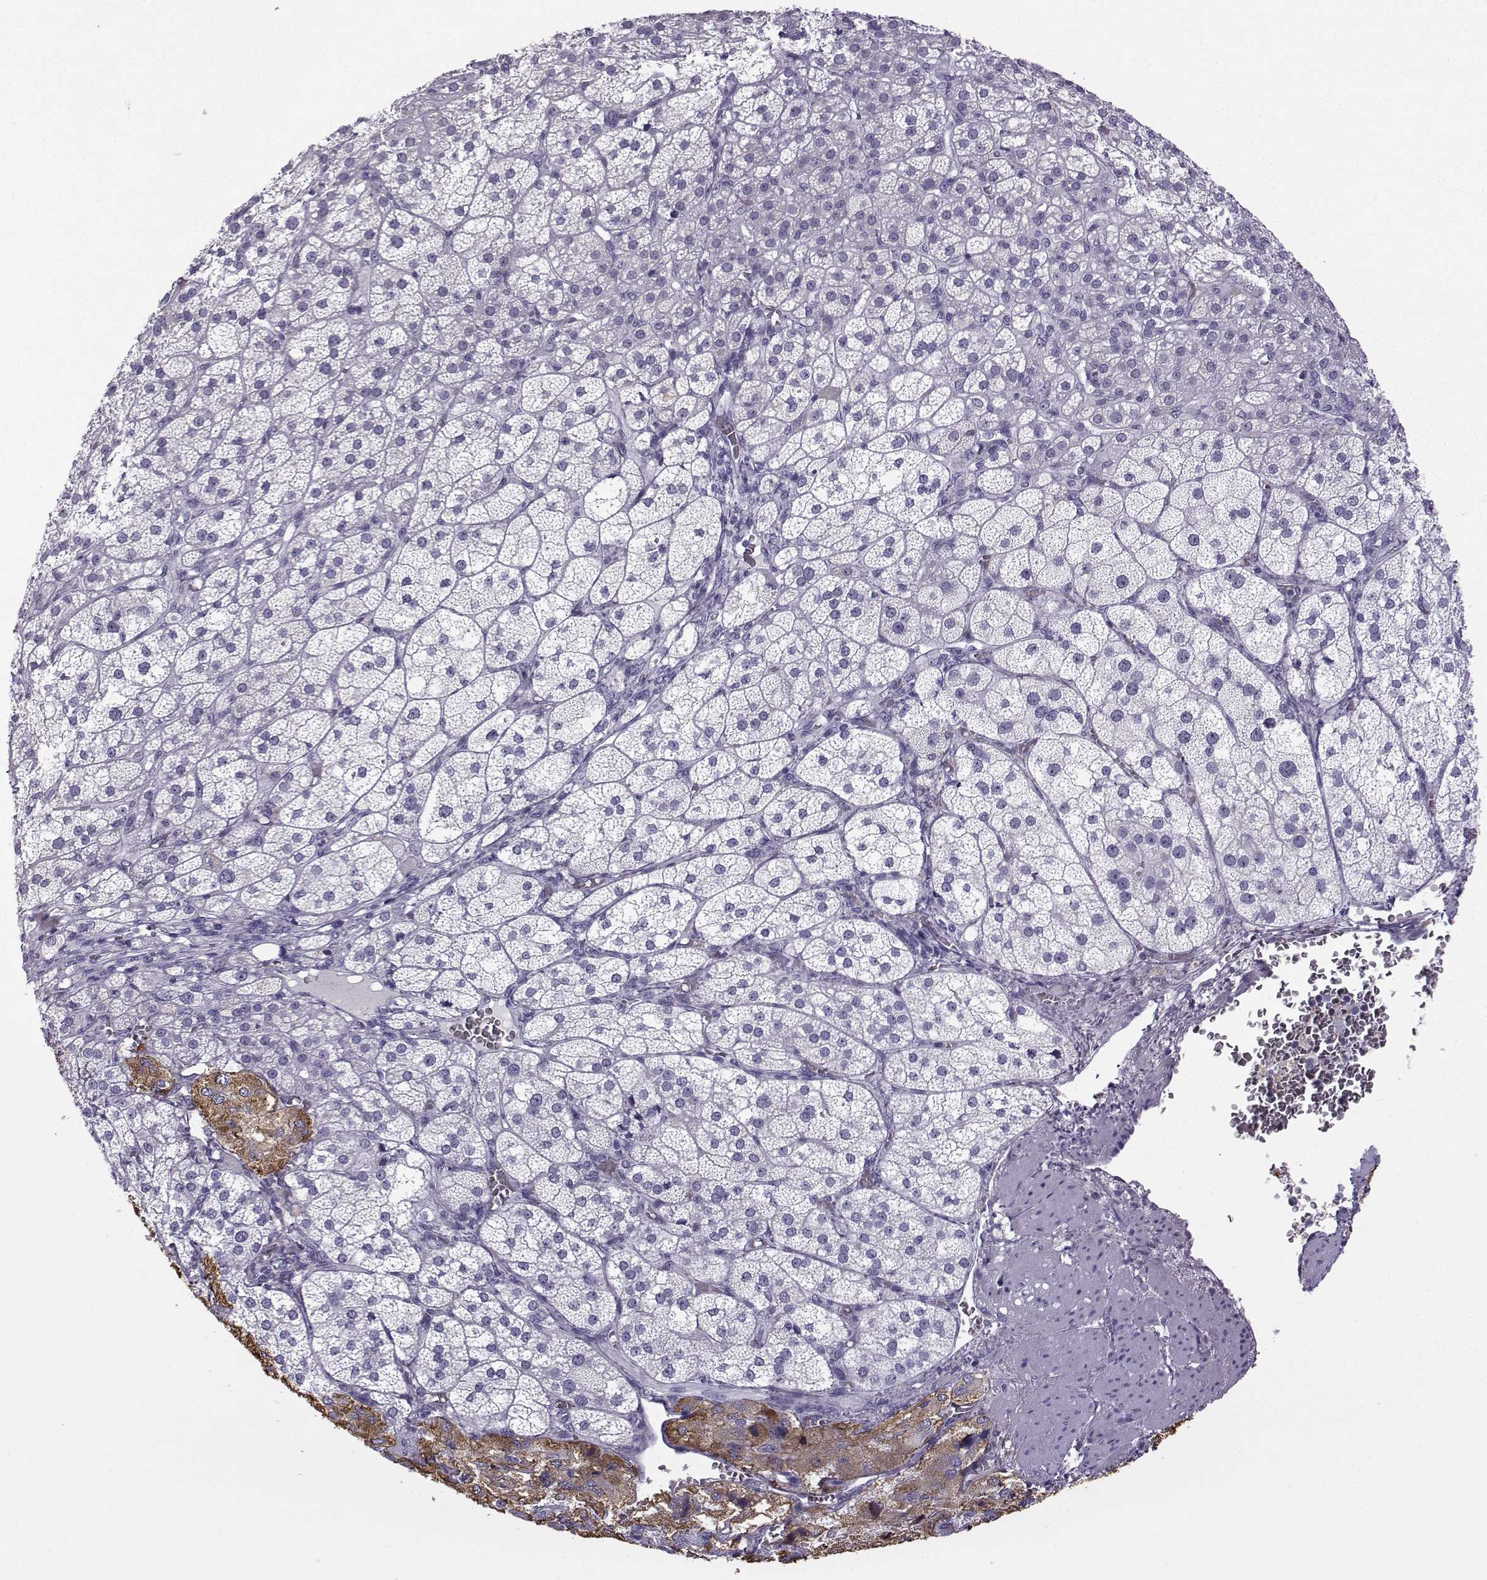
{"staining": {"intensity": "strong", "quantity": "<25%", "location": "cytoplasmic/membranous"}, "tissue": "adrenal gland", "cell_type": "Glandular cells", "image_type": "normal", "snomed": [{"axis": "morphology", "description": "Normal tissue, NOS"}, {"axis": "topography", "description": "Adrenal gland"}], "caption": "Brown immunohistochemical staining in unremarkable adrenal gland shows strong cytoplasmic/membranous expression in about <25% of glandular cells. The protein of interest is stained brown, and the nuclei are stained in blue (DAB (3,3'-diaminobenzidine) IHC with brightfield microscopy, high magnification).", "gene": "ZBTB8B", "patient": {"sex": "female", "age": 60}}